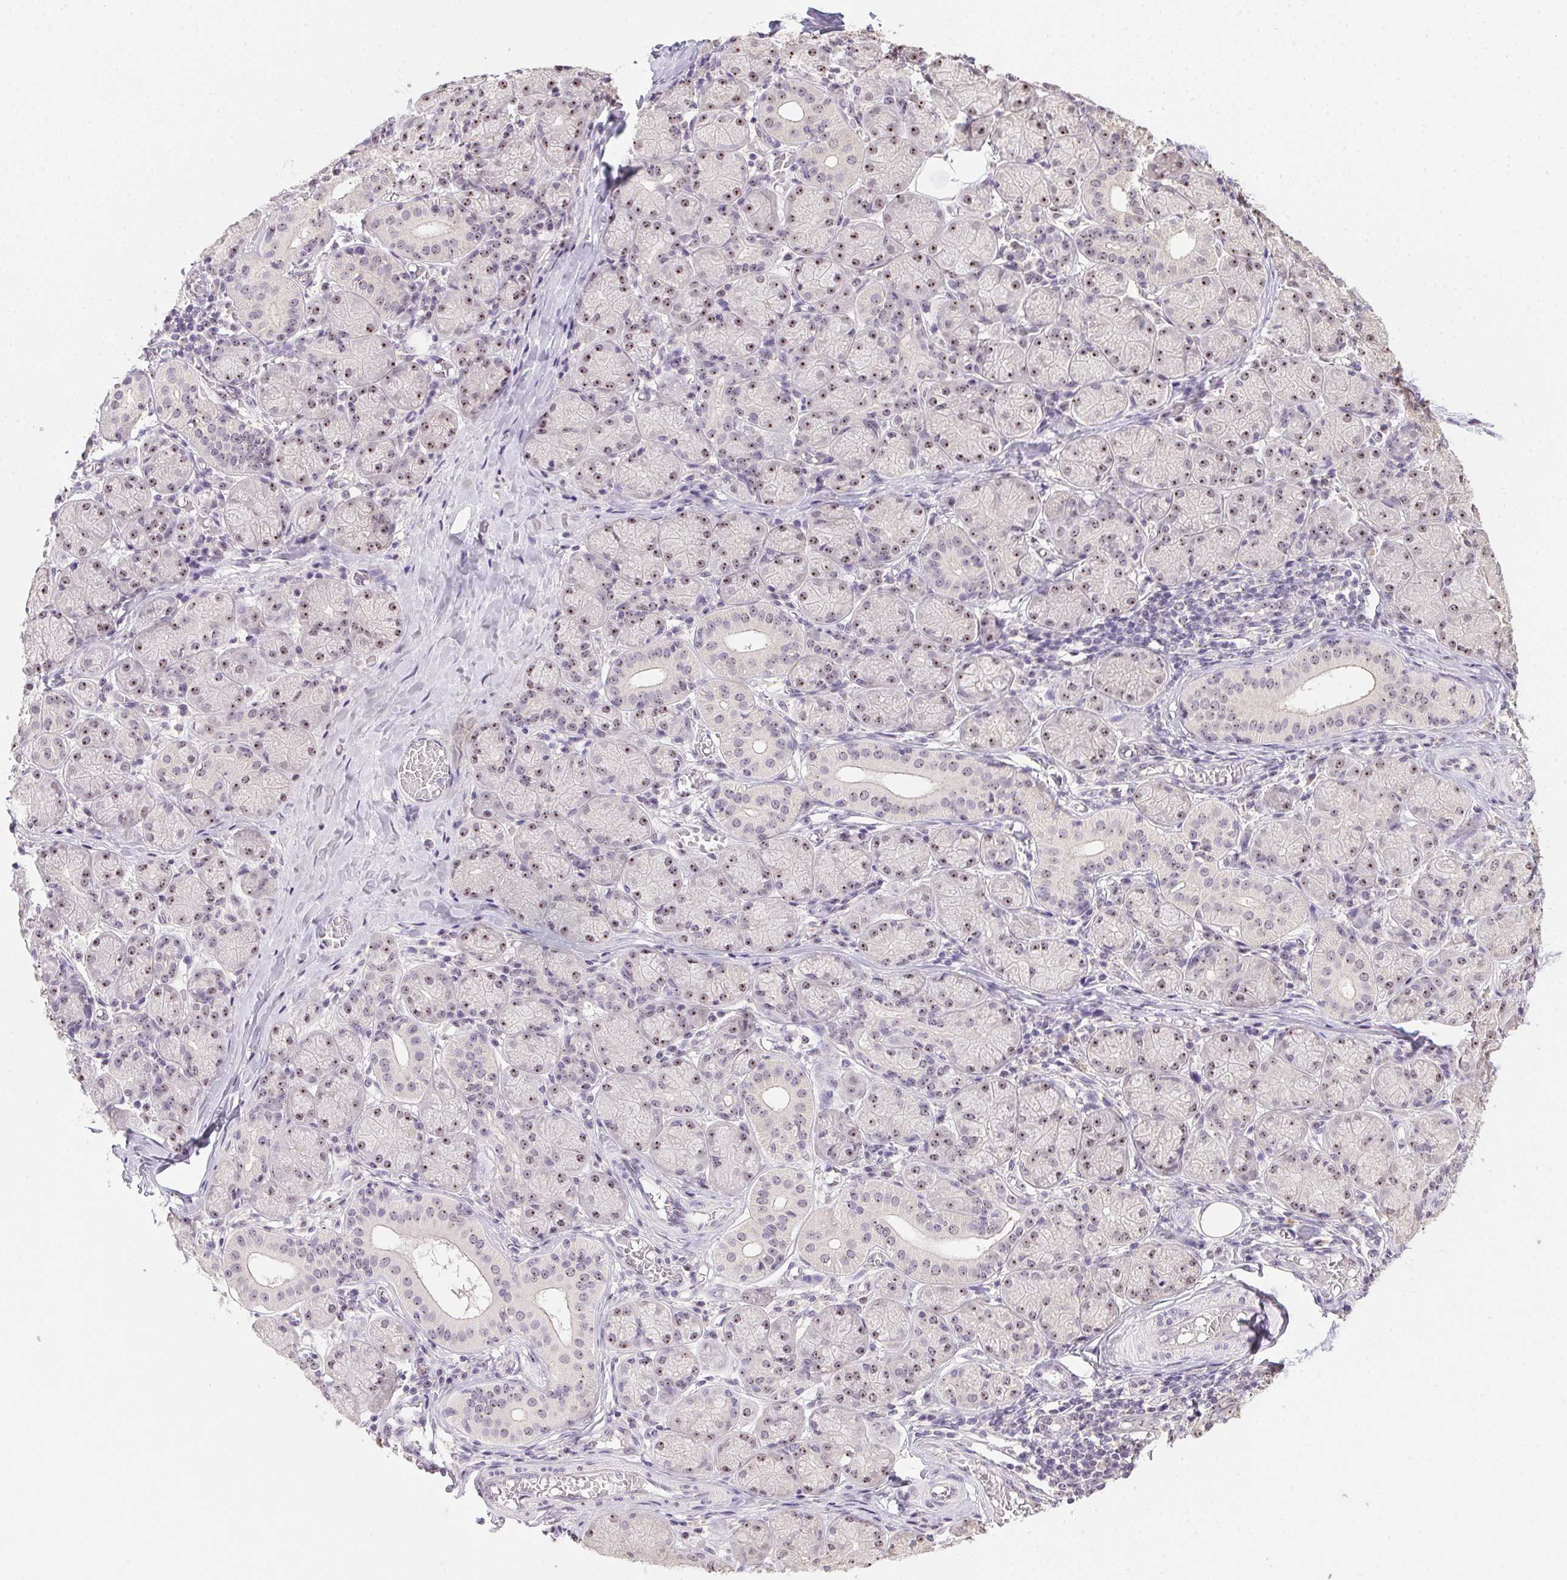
{"staining": {"intensity": "moderate", "quantity": ">75%", "location": "nuclear"}, "tissue": "salivary gland", "cell_type": "Glandular cells", "image_type": "normal", "snomed": [{"axis": "morphology", "description": "Normal tissue, NOS"}, {"axis": "topography", "description": "Salivary gland"}, {"axis": "topography", "description": "Peripheral nerve tissue"}], "caption": "Glandular cells demonstrate medium levels of moderate nuclear expression in approximately >75% of cells in unremarkable human salivary gland.", "gene": "BATF2", "patient": {"sex": "female", "age": 24}}